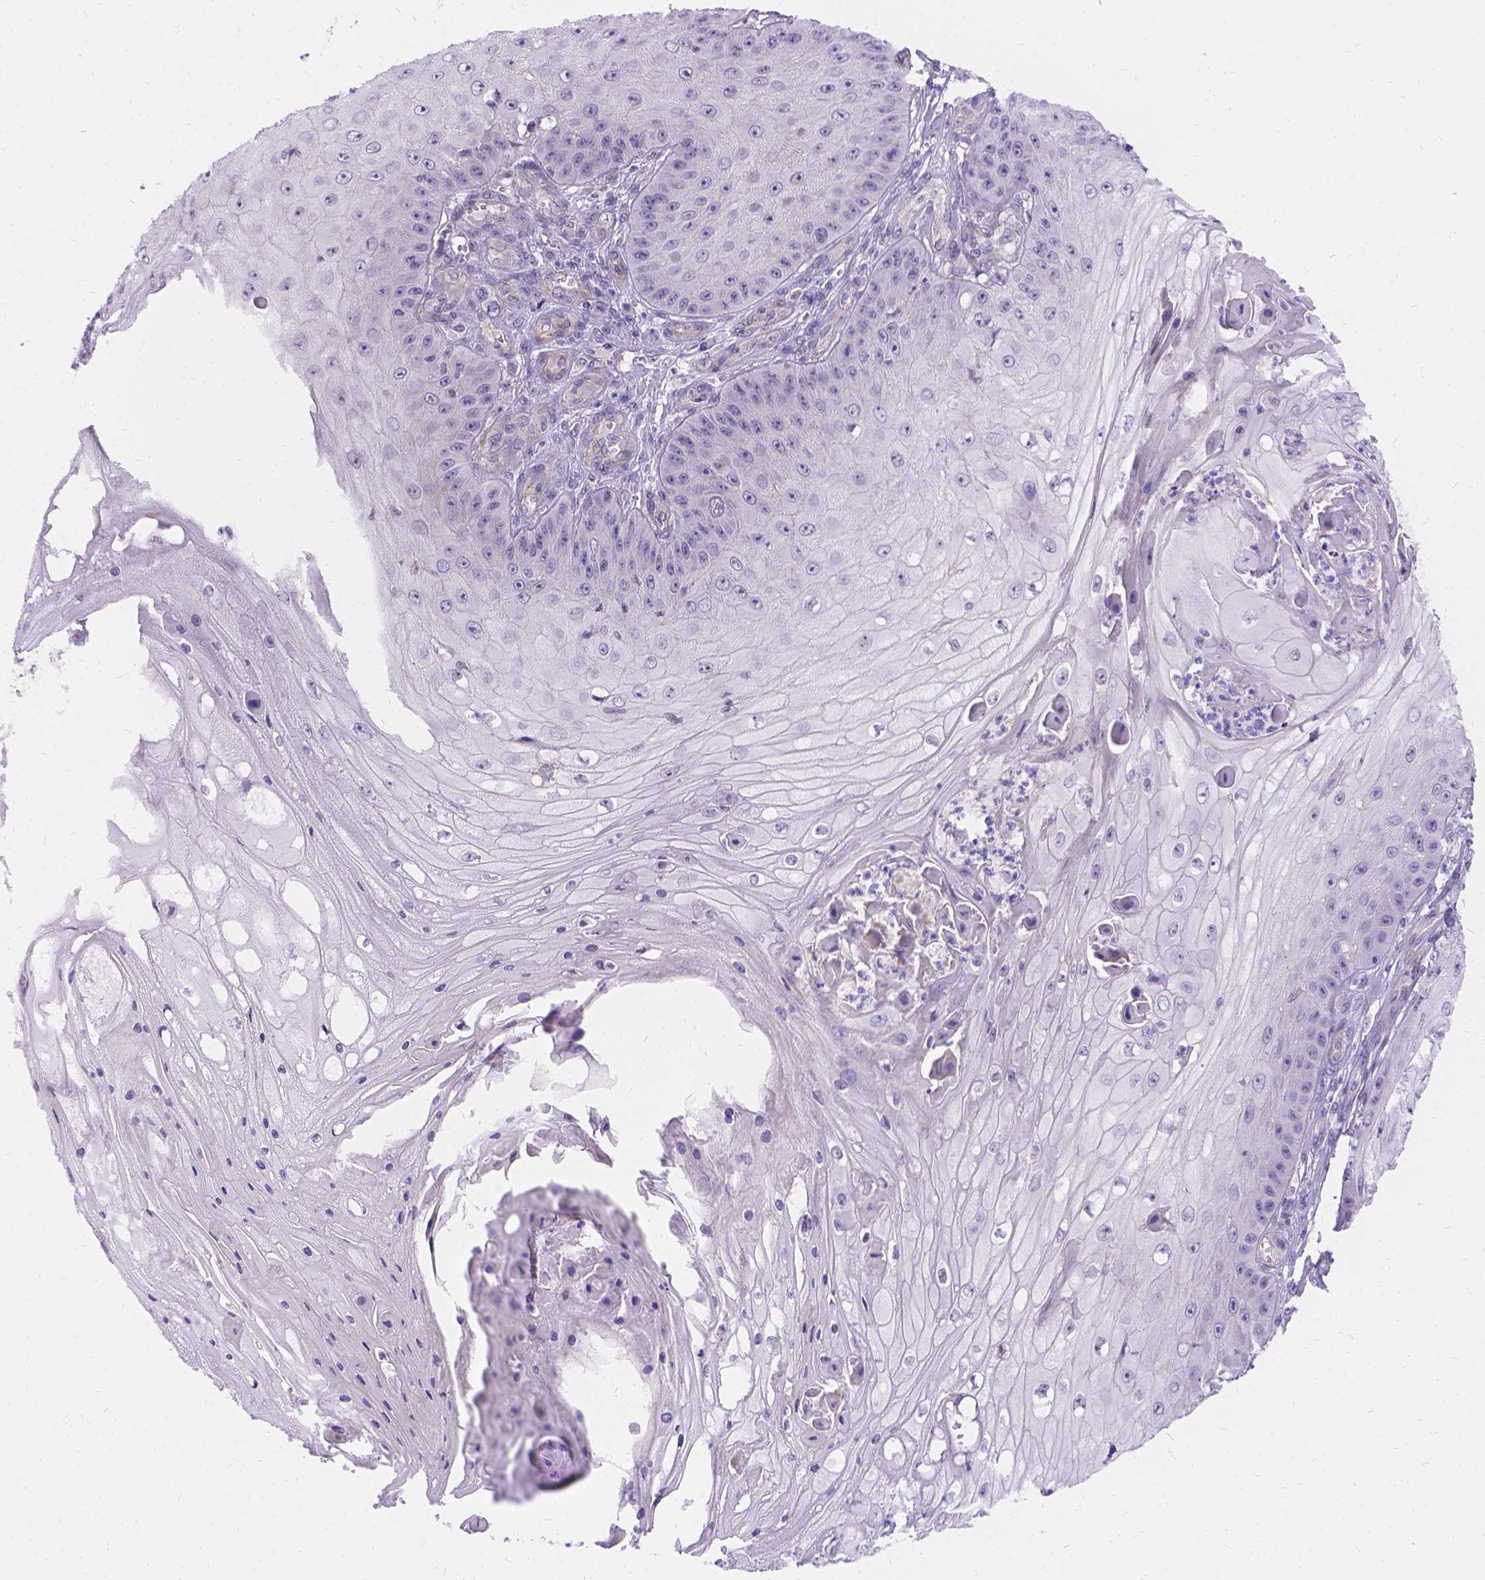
{"staining": {"intensity": "negative", "quantity": "none", "location": "none"}, "tissue": "skin cancer", "cell_type": "Tumor cells", "image_type": "cancer", "snomed": [{"axis": "morphology", "description": "Squamous cell carcinoma, NOS"}, {"axis": "topography", "description": "Skin"}], "caption": "Immunohistochemistry micrograph of skin squamous cell carcinoma stained for a protein (brown), which demonstrates no expression in tumor cells.", "gene": "PALS1", "patient": {"sex": "male", "age": 70}}